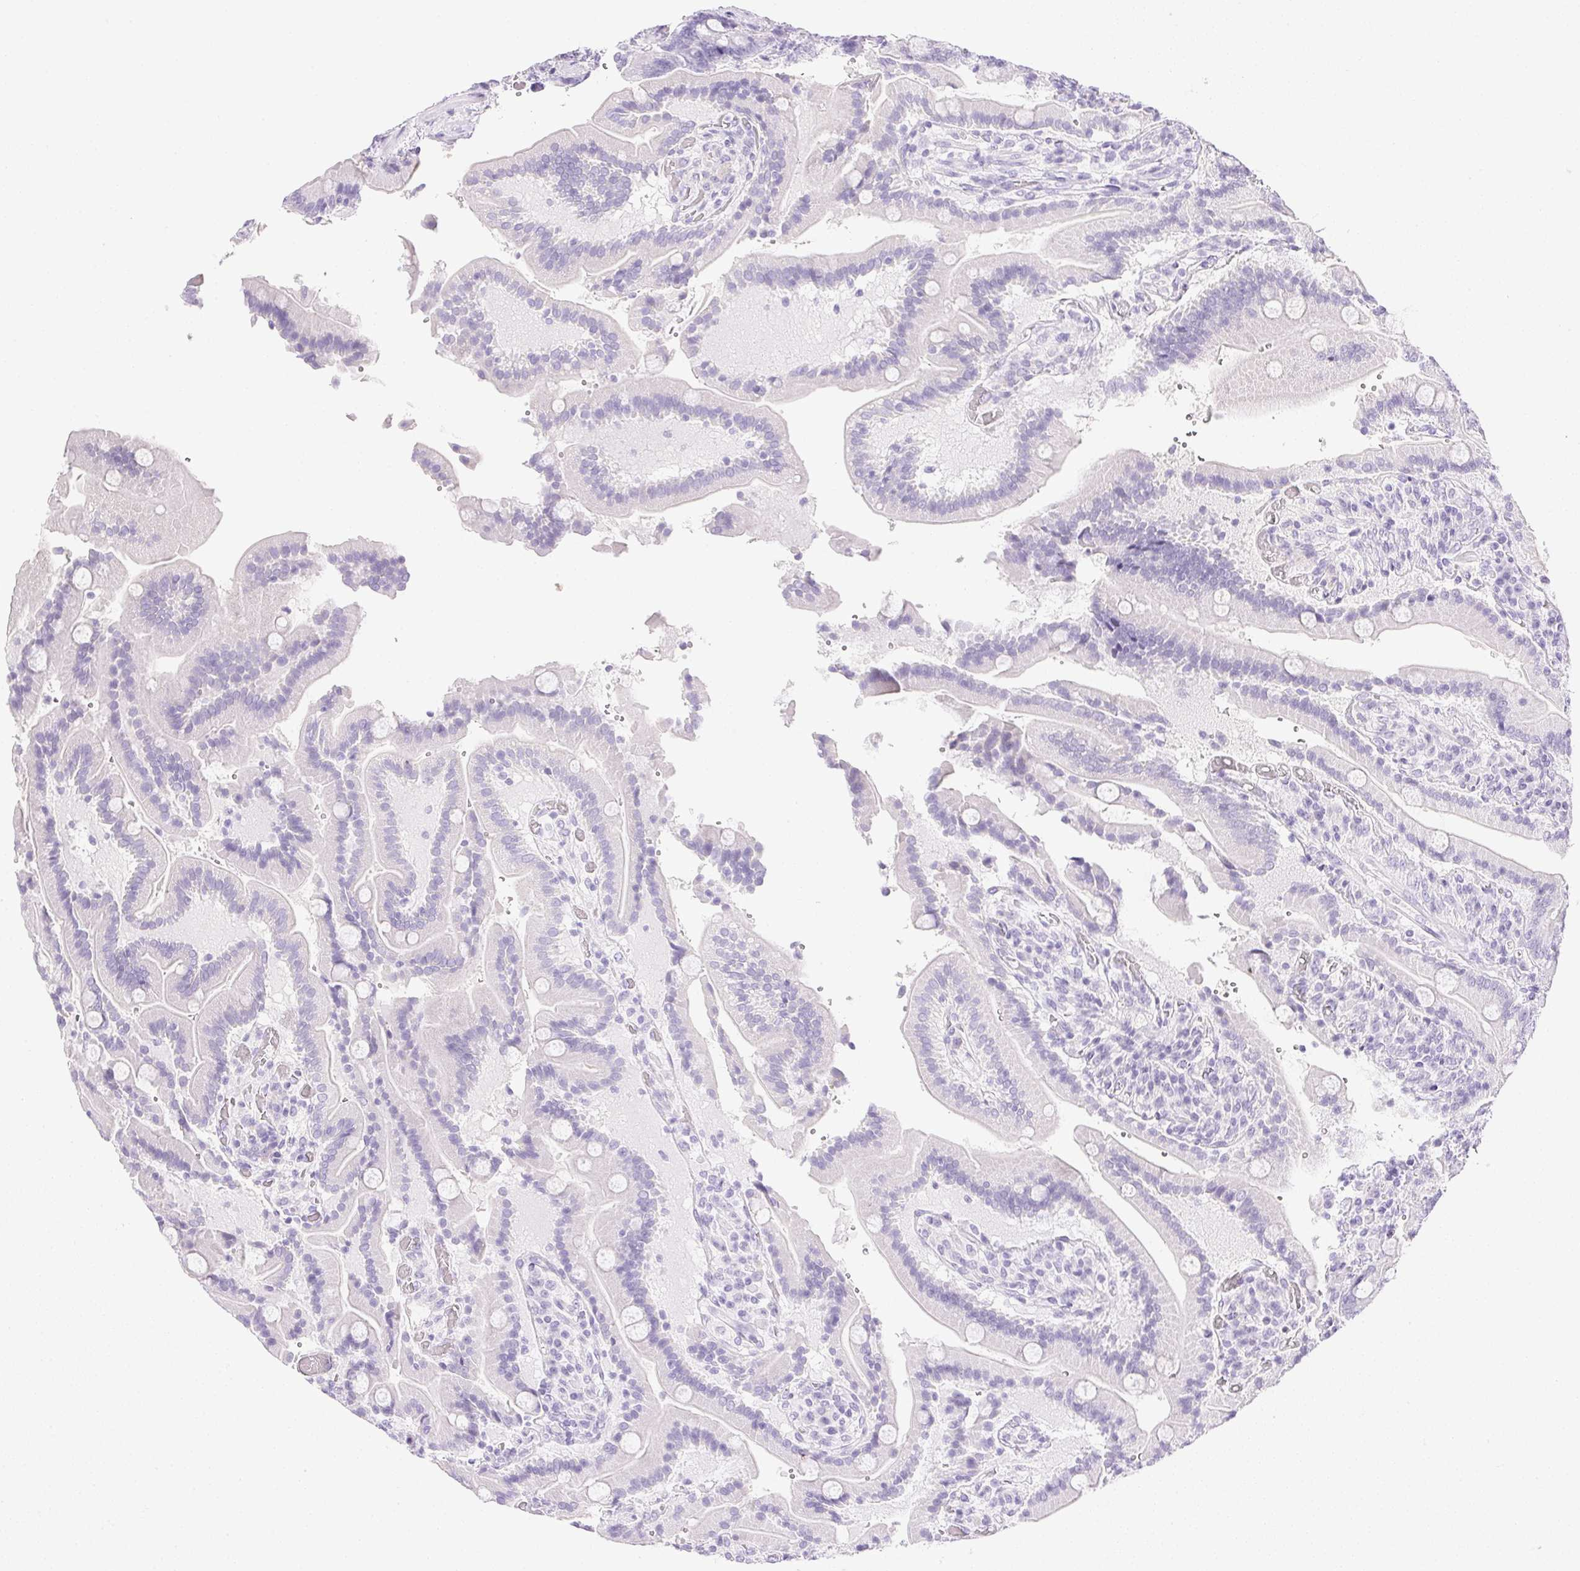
{"staining": {"intensity": "negative", "quantity": "none", "location": "none"}, "tissue": "duodenum", "cell_type": "Glandular cells", "image_type": "normal", "snomed": [{"axis": "morphology", "description": "Normal tissue, NOS"}, {"axis": "topography", "description": "Duodenum"}], "caption": "This is an immunohistochemistry photomicrograph of normal duodenum. There is no expression in glandular cells.", "gene": "CPB1", "patient": {"sex": "female", "age": 62}}